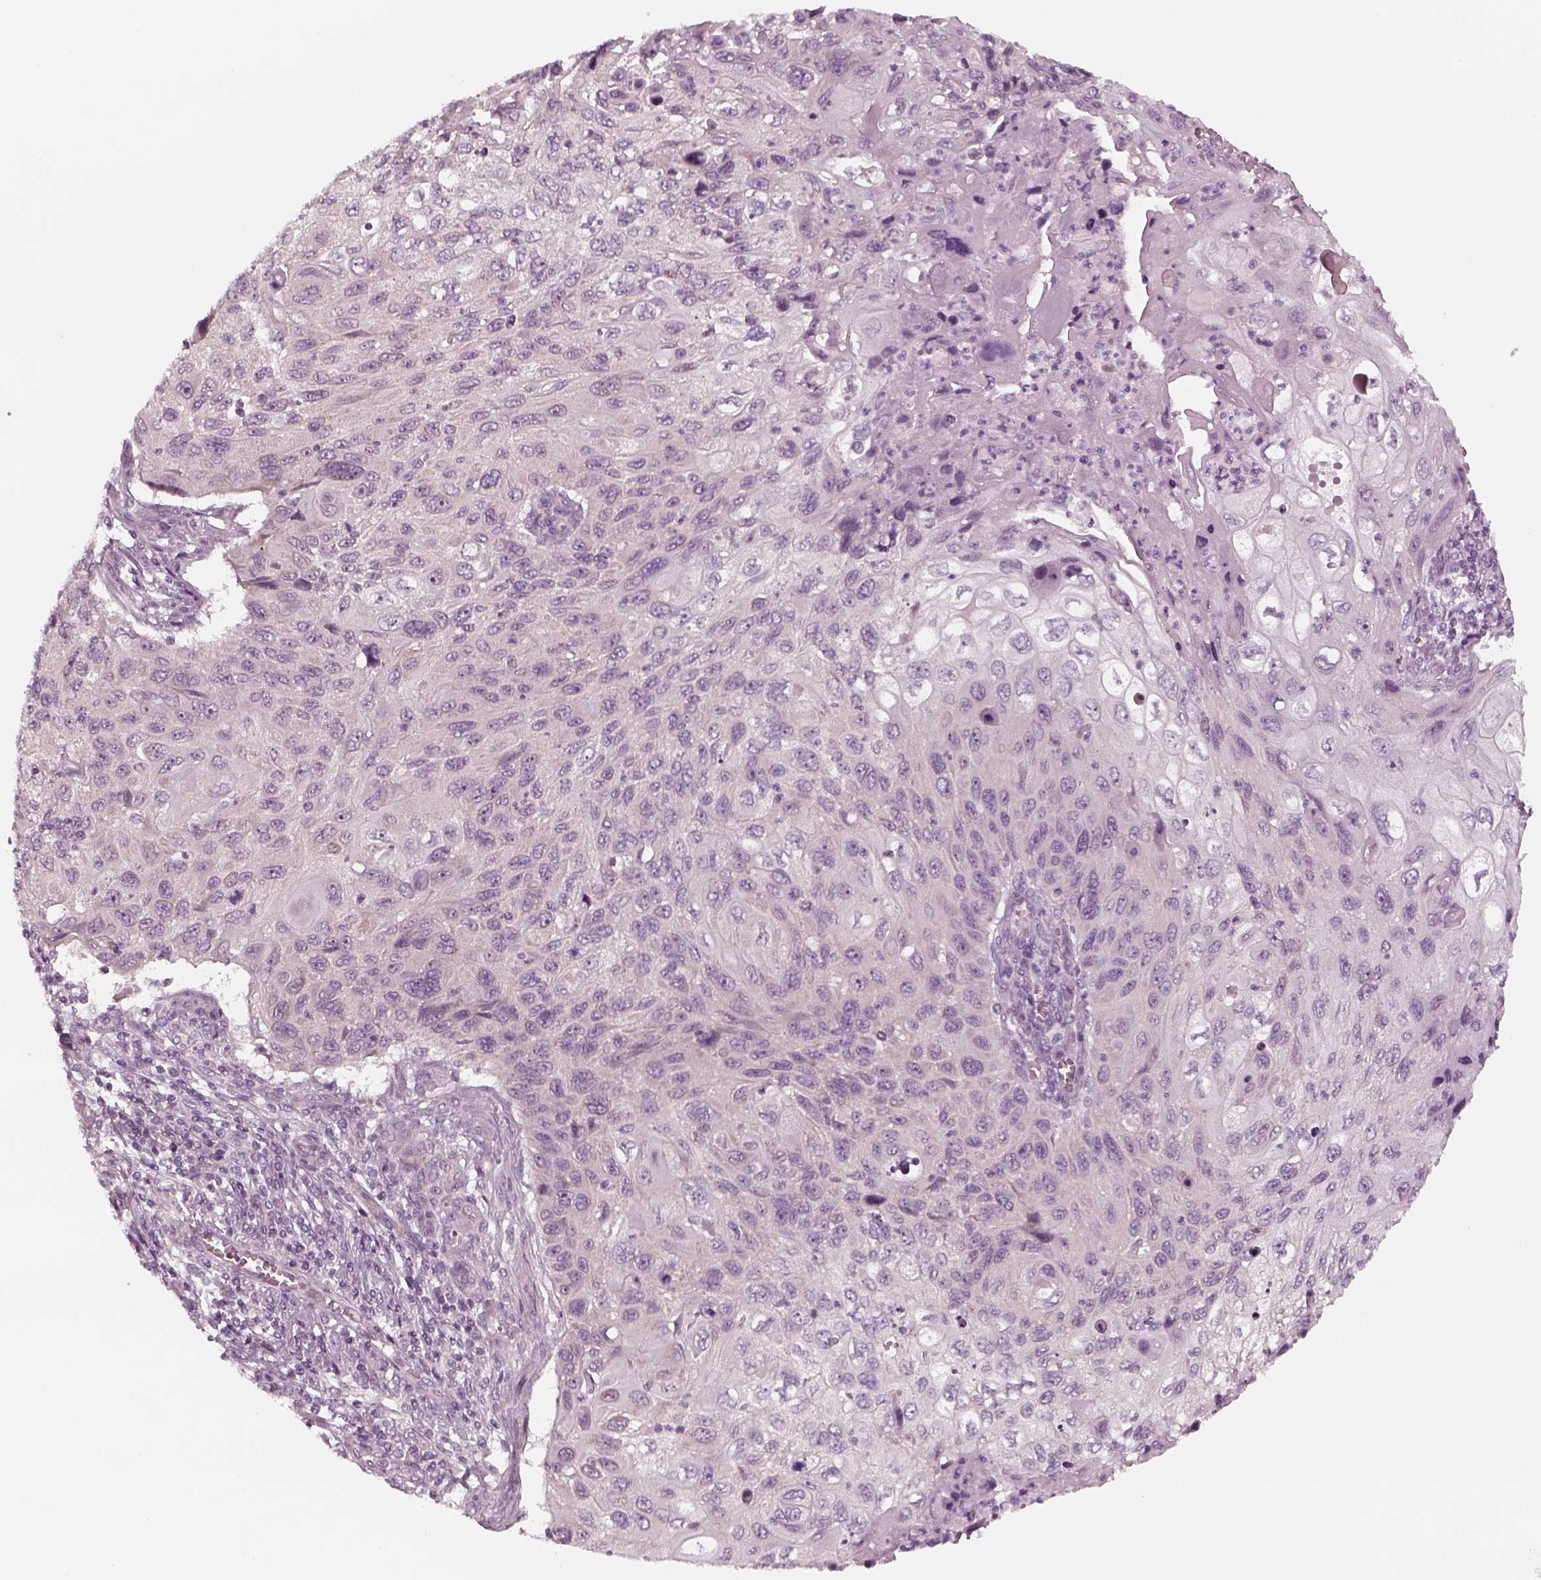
{"staining": {"intensity": "negative", "quantity": "none", "location": "none"}, "tissue": "cervical cancer", "cell_type": "Tumor cells", "image_type": "cancer", "snomed": [{"axis": "morphology", "description": "Squamous cell carcinoma, NOS"}, {"axis": "topography", "description": "Cervix"}], "caption": "Tumor cells show no significant expression in cervical squamous cell carcinoma.", "gene": "PNMT", "patient": {"sex": "female", "age": 70}}